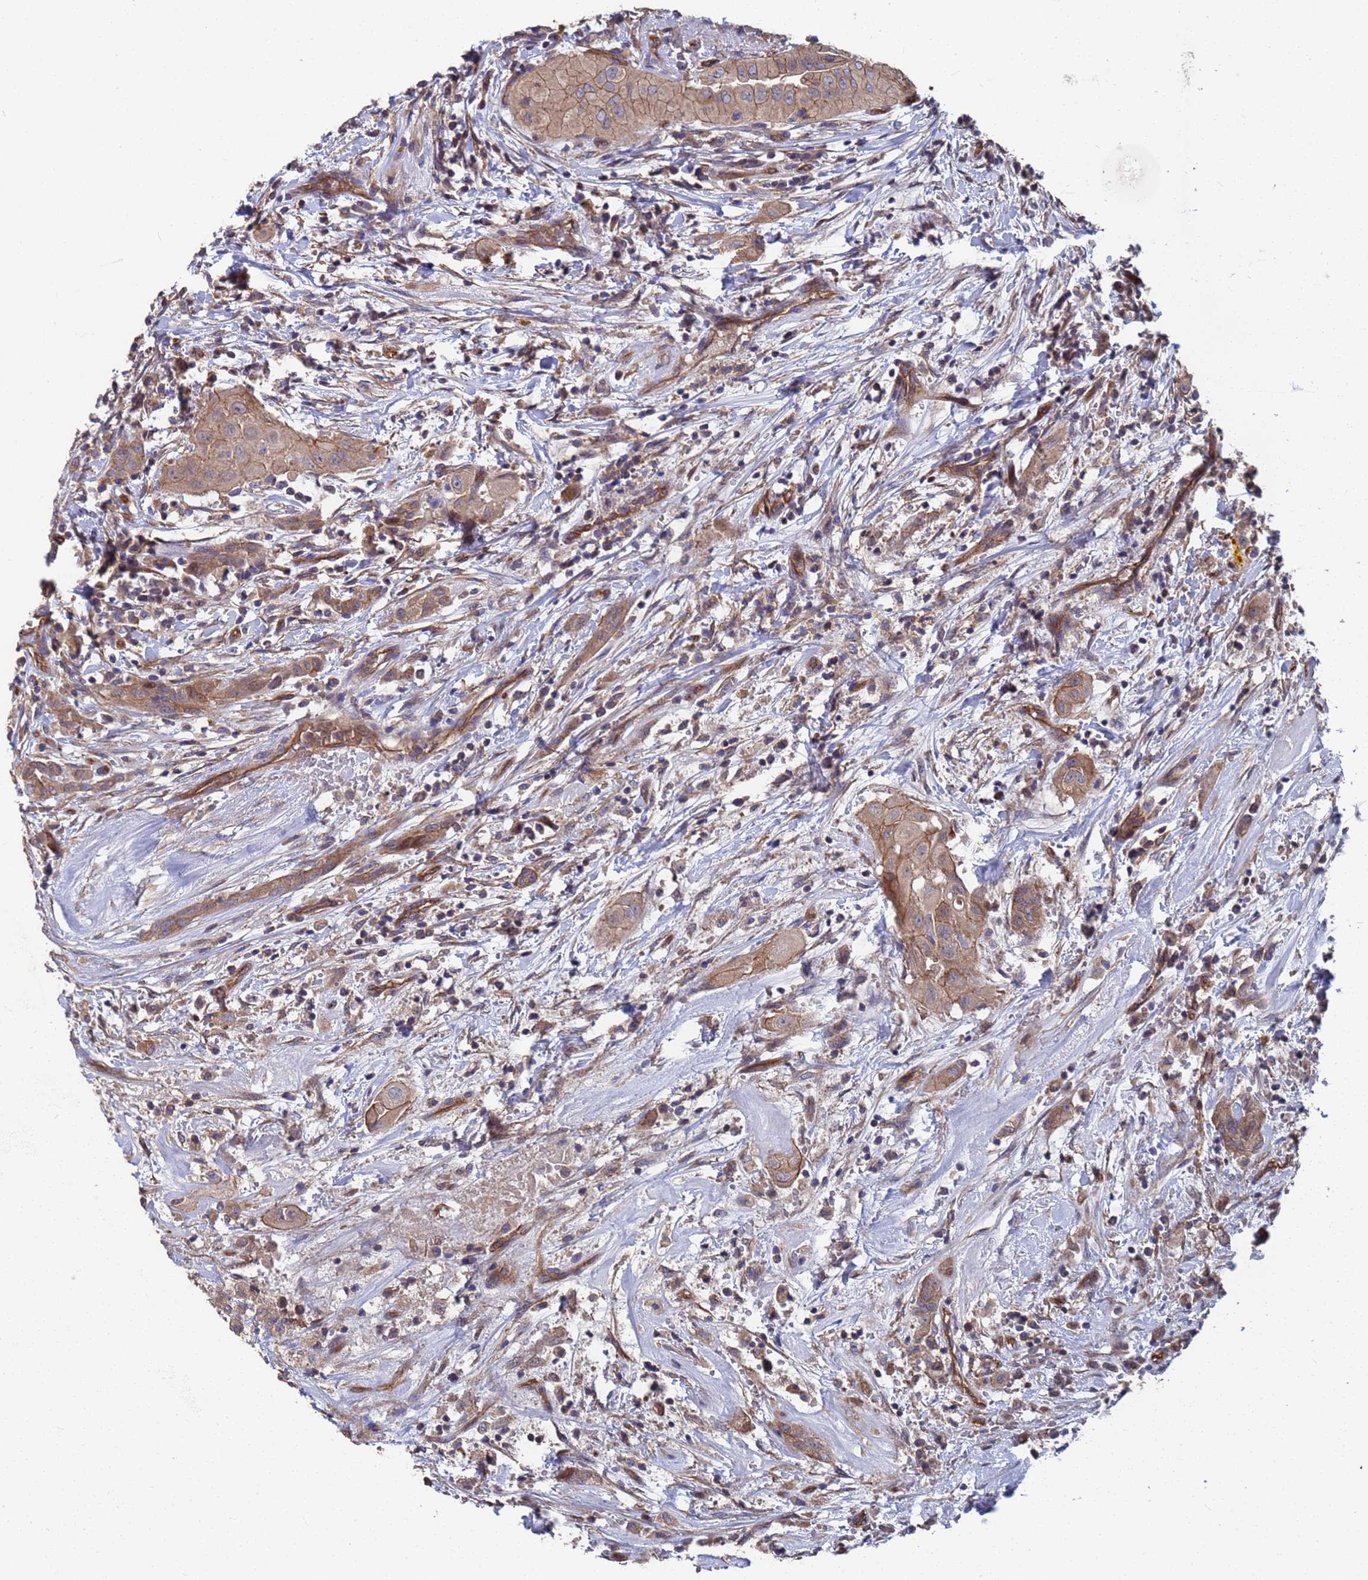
{"staining": {"intensity": "moderate", "quantity": "25%-75%", "location": "cytoplasmic/membranous"}, "tissue": "thyroid cancer", "cell_type": "Tumor cells", "image_type": "cancer", "snomed": [{"axis": "morphology", "description": "Papillary adenocarcinoma, NOS"}, {"axis": "topography", "description": "Thyroid gland"}], "caption": "The micrograph exhibits a brown stain indicating the presence of a protein in the cytoplasmic/membranous of tumor cells in papillary adenocarcinoma (thyroid). The staining was performed using DAB (3,3'-diaminobenzidine) to visualize the protein expression in brown, while the nuclei were stained in blue with hematoxylin (Magnification: 20x).", "gene": "NDUFAF6", "patient": {"sex": "female", "age": 59}}